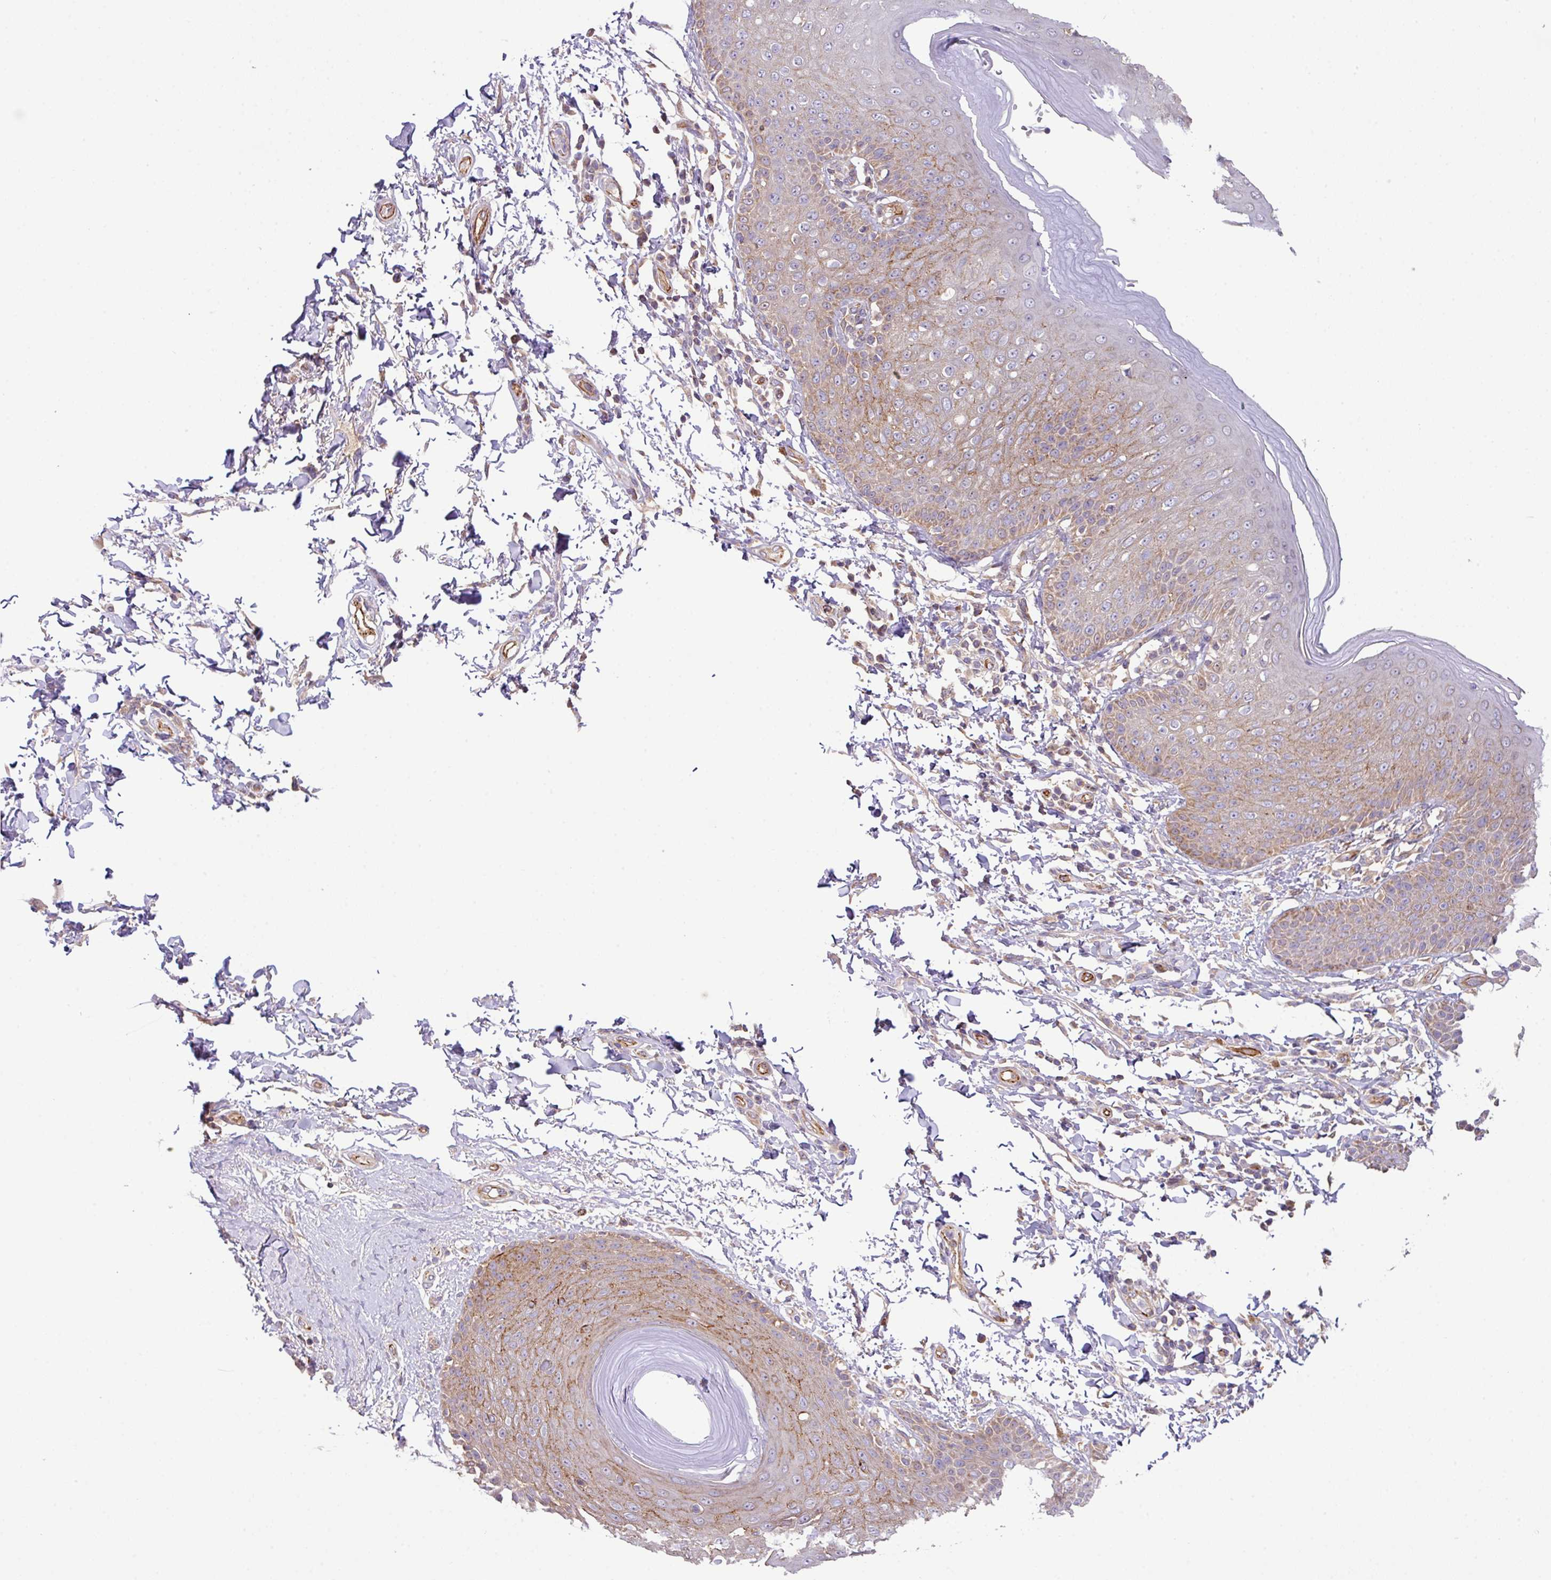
{"staining": {"intensity": "moderate", "quantity": ">75%", "location": "cytoplasmic/membranous"}, "tissue": "skin", "cell_type": "Epidermal cells", "image_type": "normal", "snomed": [{"axis": "morphology", "description": "Normal tissue, NOS"}, {"axis": "topography", "description": "Peripheral nerve tissue"}], "caption": "Immunohistochemistry (IHC) of benign skin exhibits medium levels of moderate cytoplasmic/membranous positivity in about >75% of epidermal cells.", "gene": "LRRC53", "patient": {"sex": "male", "age": 51}}